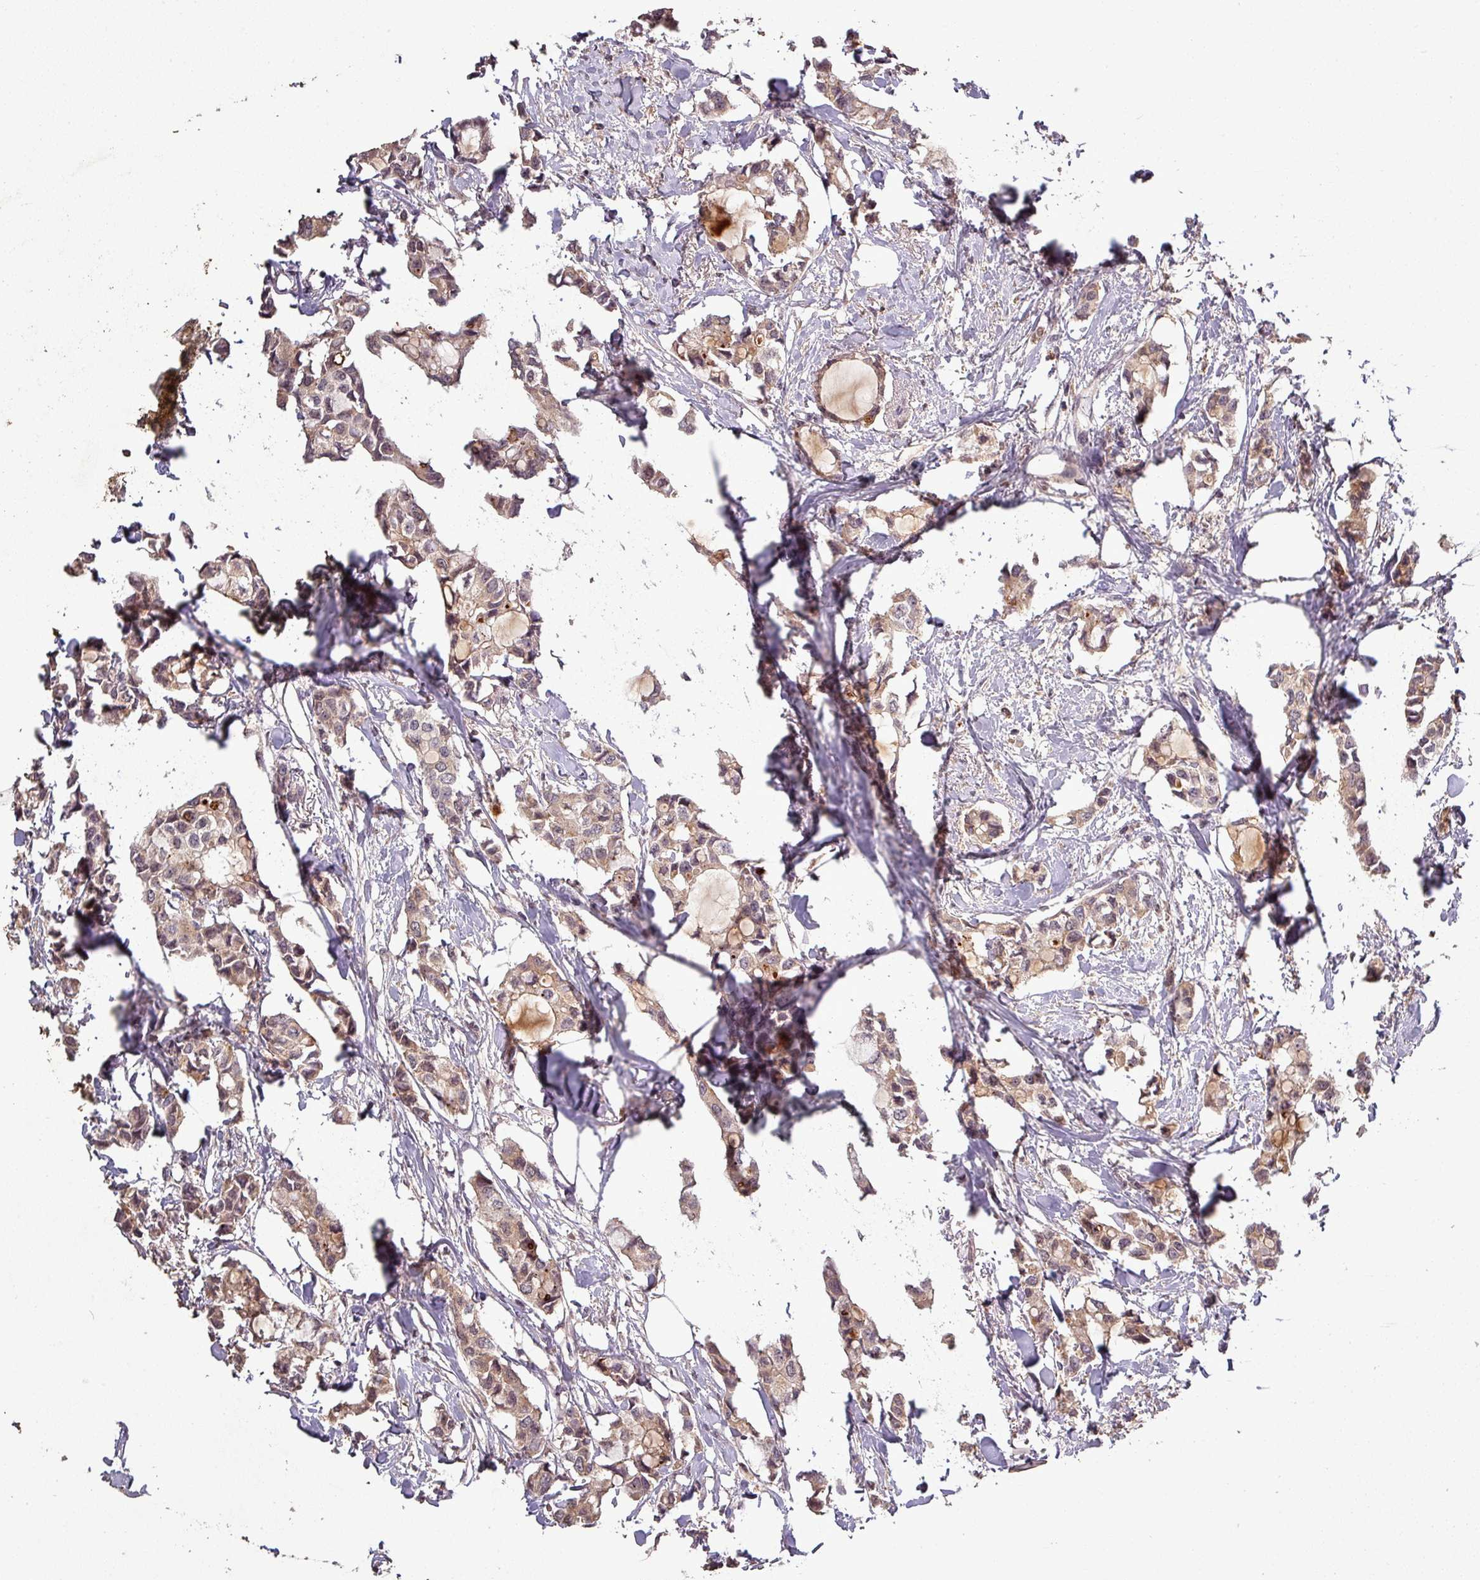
{"staining": {"intensity": "moderate", "quantity": ">75%", "location": "cytoplasmic/membranous,nuclear"}, "tissue": "breast cancer", "cell_type": "Tumor cells", "image_type": "cancer", "snomed": [{"axis": "morphology", "description": "Duct carcinoma"}, {"axis": "topography", "description": "Breast"}], "caption": "Immunohistochemistry histopathology image of human breast invasive ductal carcinoma stained for a protein (brown), which displays medium levels of moderate cytoplasmic/membranous and nuclear positivity in approximately >75% of tumor cells.", "gene": "PUS1", "patient": {"sex": "female", "age": 73}}